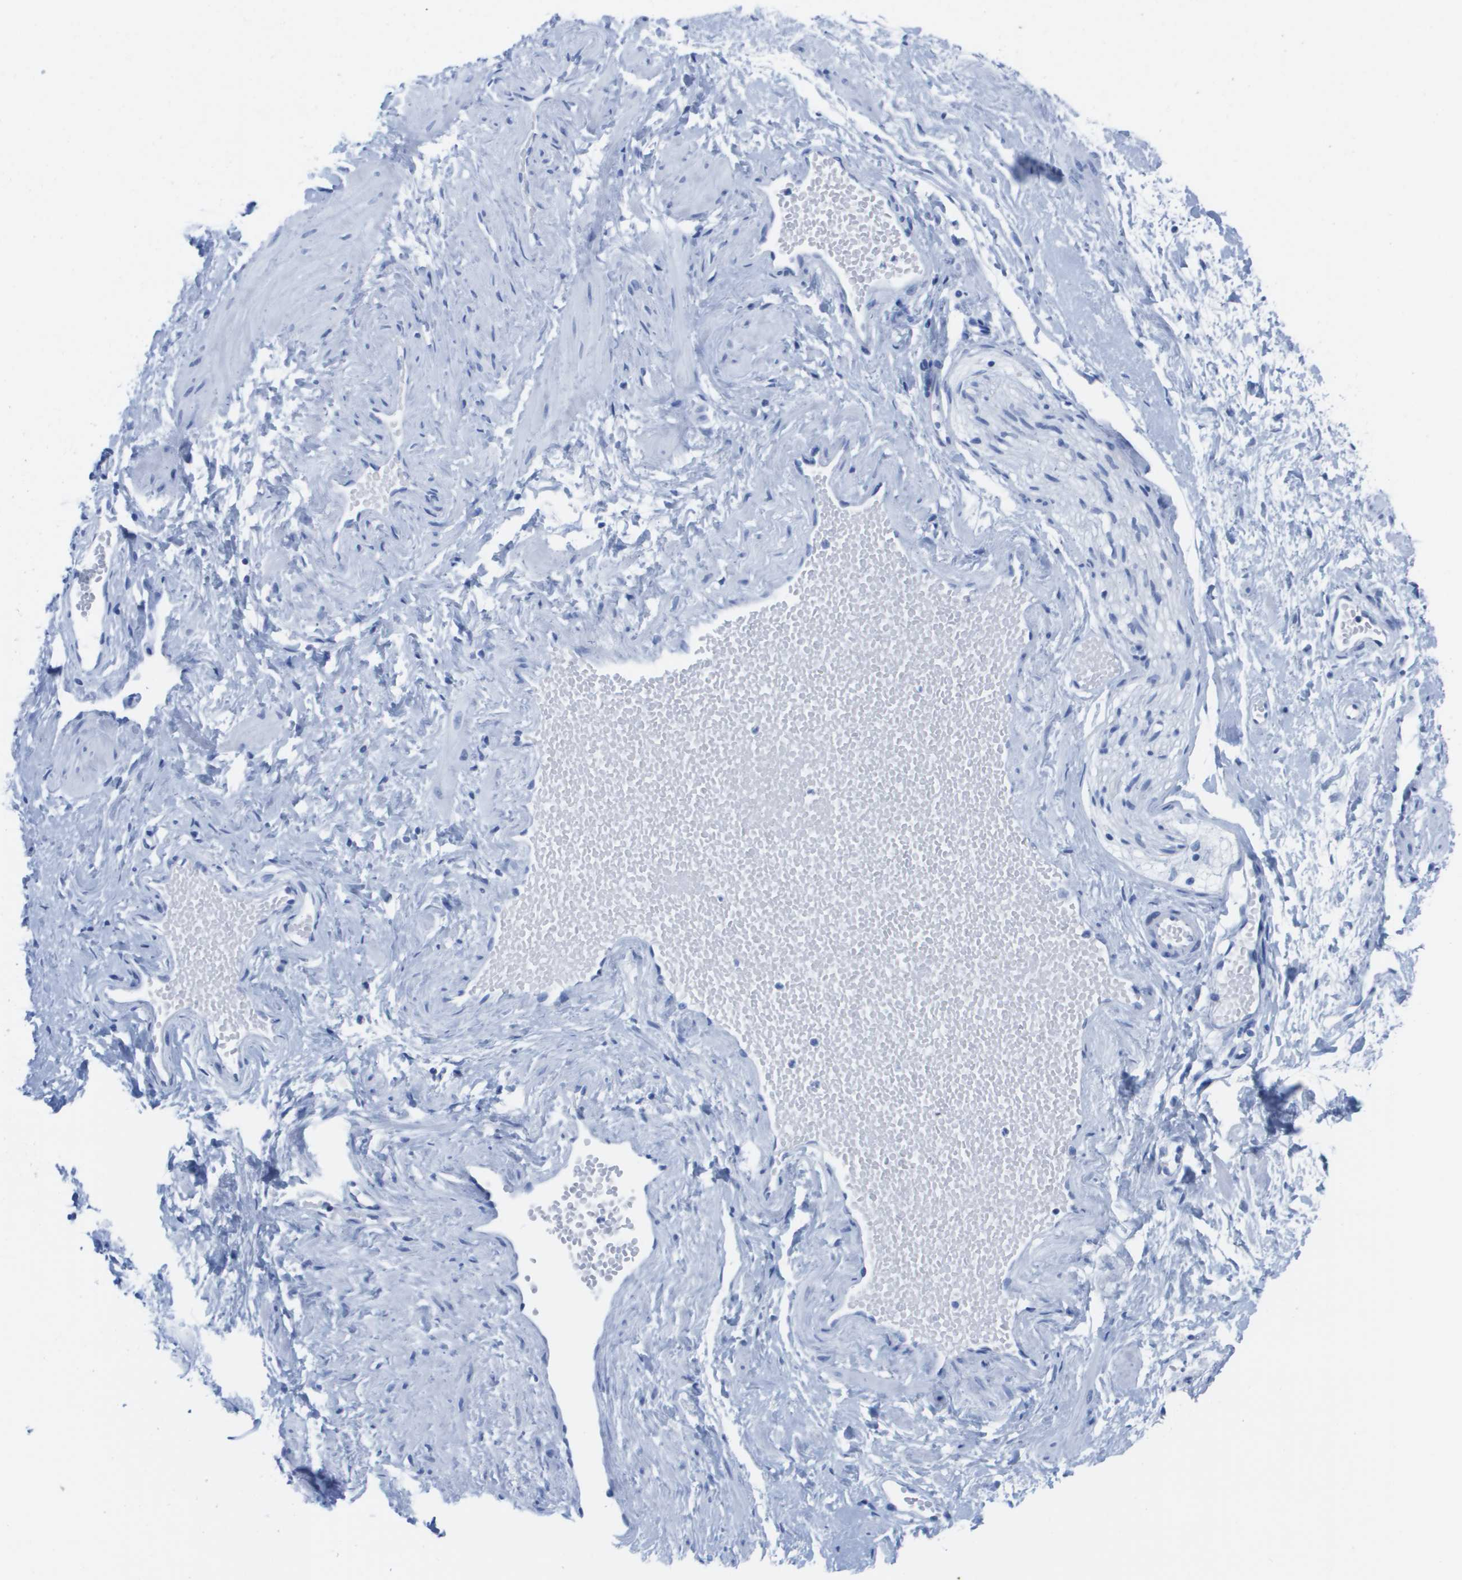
{"staining": {"intensity": "negative", "quantity": "none", "location": "none"}, "tissue": "adipose tissue", "cell_type": "Adipocytes", "image_type": "normal", "snomed": [{"axis": "morphology", "description": "Normal tissue, NOS"}, {"axis": "topography", "description": "Soft tissue"}, {"axis": "topography", "description": "Vascular tissue"}], "caption": "A high-resolution photomicrograph shows IHC staining of benign adipose tissue, which shows no significant positivity in adipocytes. Nuclei are stained in blue.", "gene": "KCNA3", "patient": {"sex": "female", "age": 35}}